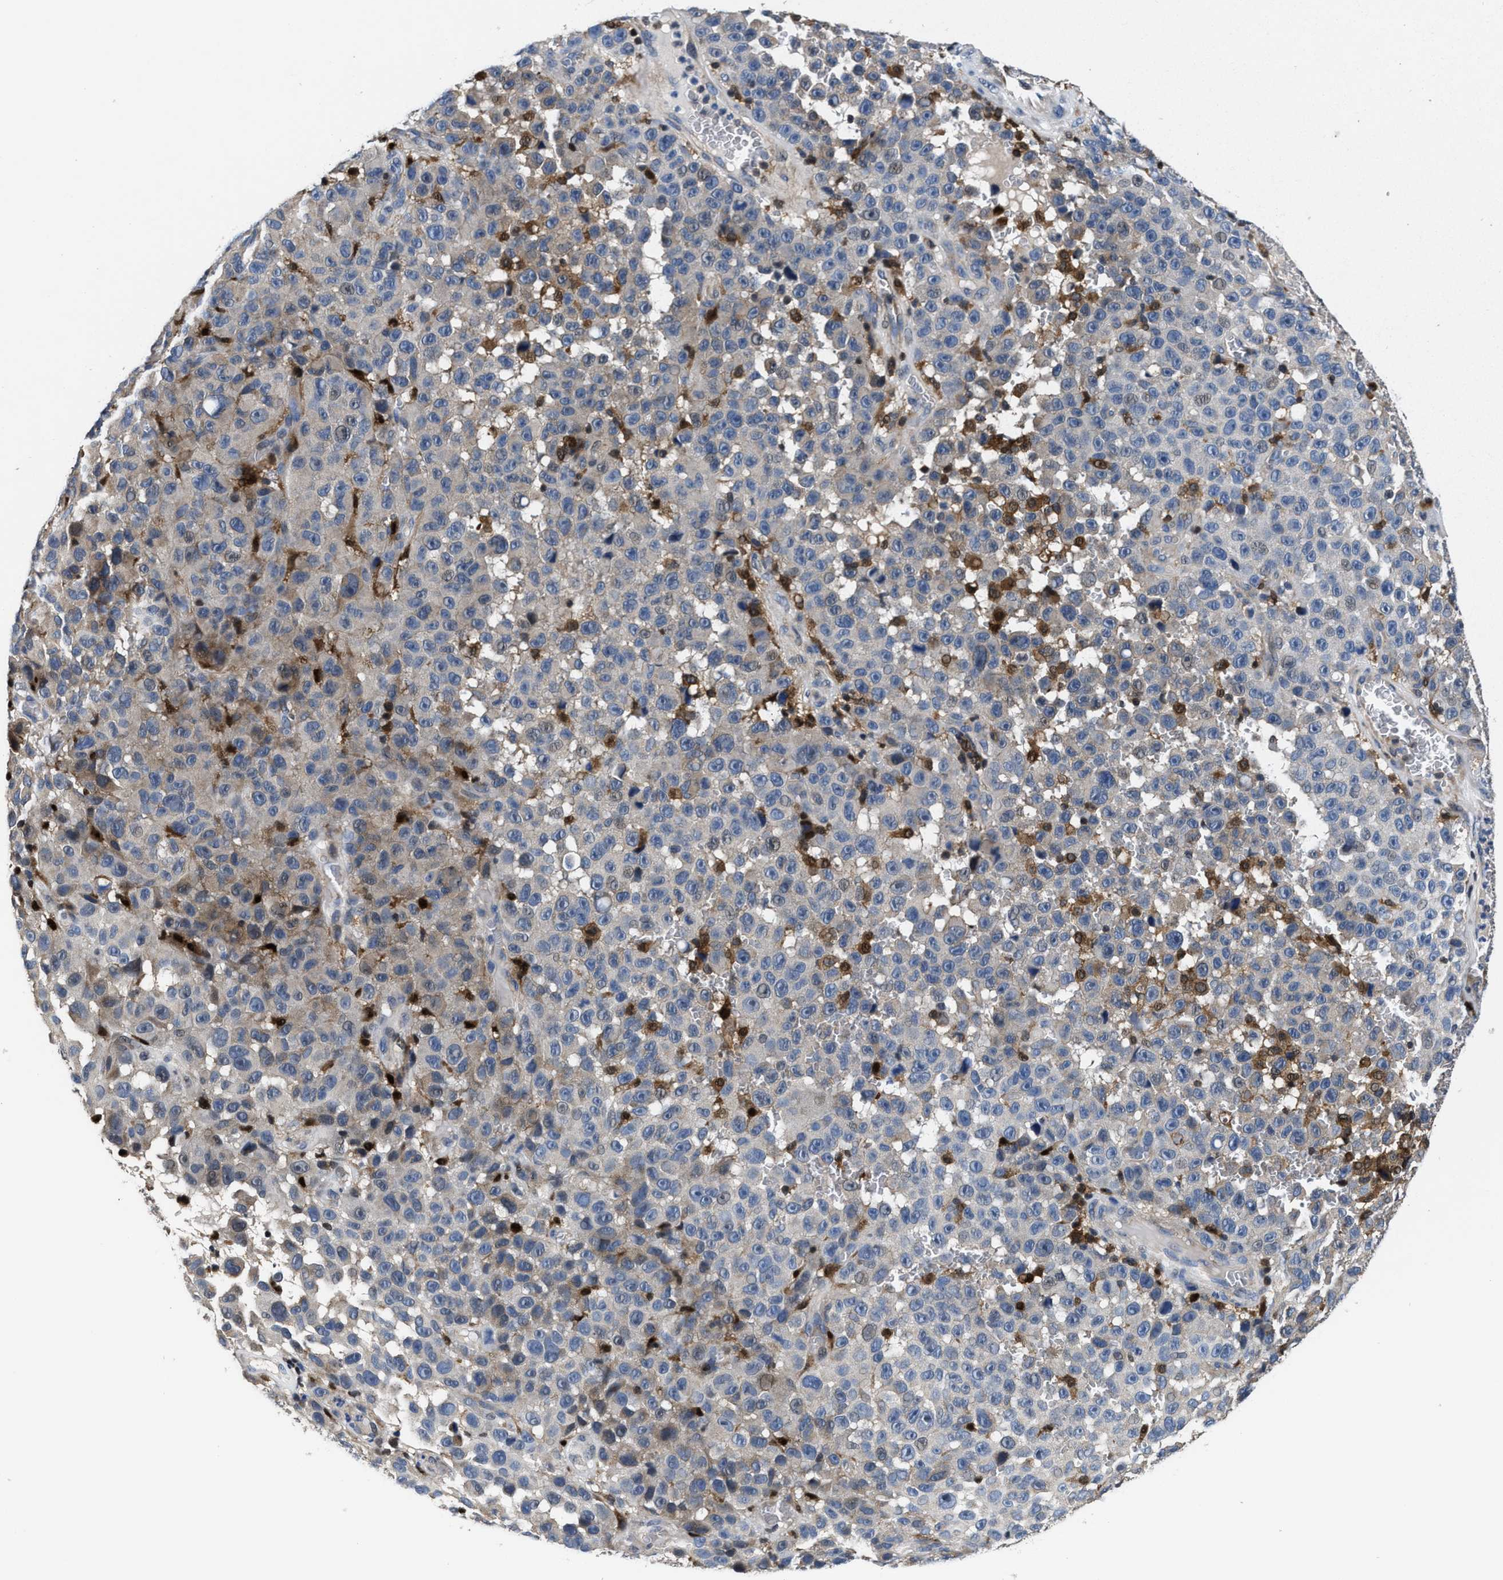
{"staining": {"intensity": "negative", "quantity": "none", "location": "none"}, "tissue": "melanoma", "cell_type": "Tumor cells", "image_type": "cancer", "snomed": [{"axis": "morphology", "description": "Malignant melanoma, NOS"}, {"axis": "topography", "description": "Skin"}], "caption": "Immunohistochemistry image of neoplastic tissue: melanoma stained with DAB reveals no significant protein expression in tumor cells.", "gene": "RGS10", "patient": {"sex": "female", "age": 82}}